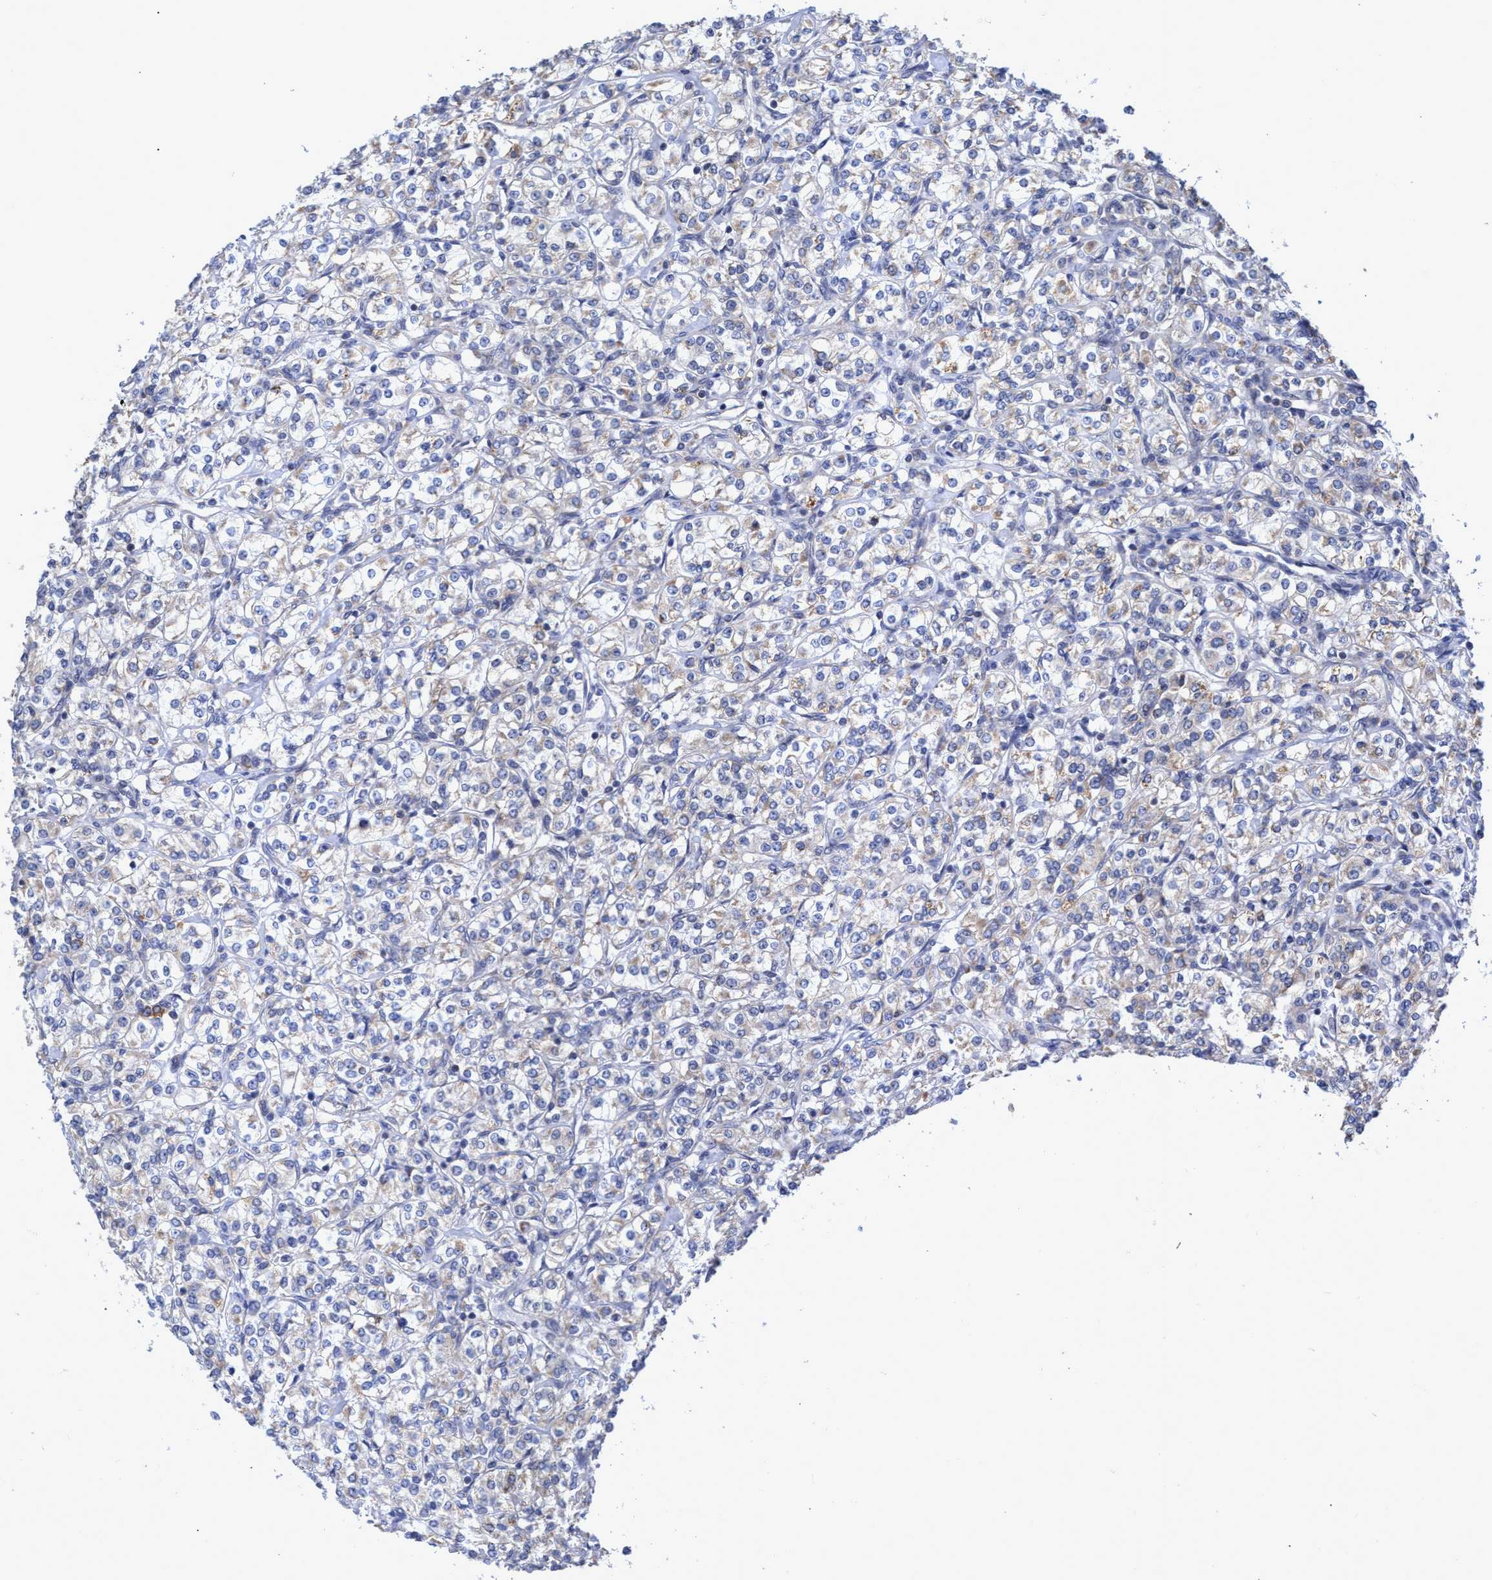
{"staining": {"intensity": "negative", "quantity": "none", "location": "none"}, "tissue": "renal cancer", "cell_type": "Tumor cells", "image_type": "cancer", "snomed": [{"axis": "morphology", "description": "Adenocarcinoma, NOS"}, {"axis": "topography", "description": "Kidney"}], "caption": "Tumor cells show no significant expression in renal cancer. Nuclei are stained in blue.", "gene": "NAT16", "patient": {"sex": "male", "age": 77}}